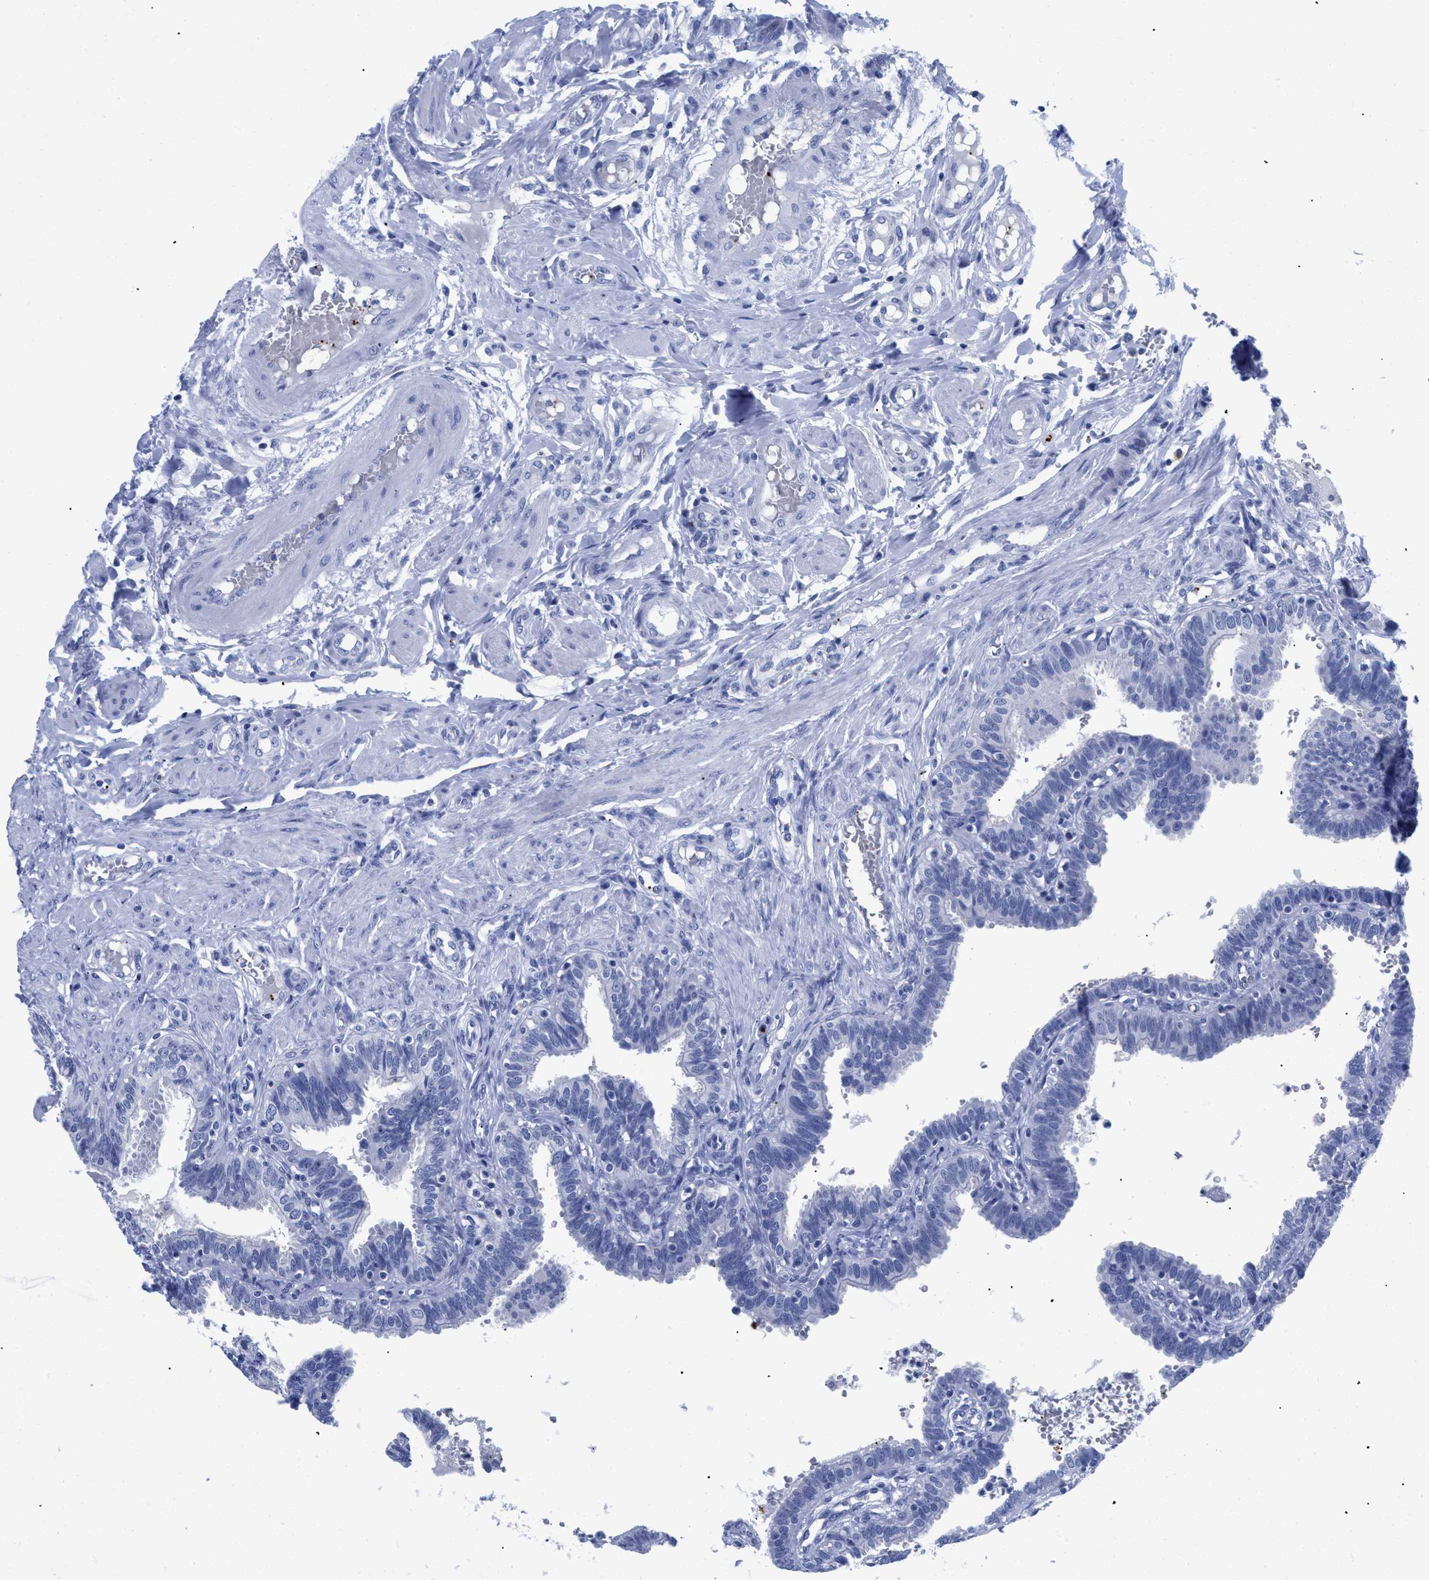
{"staining": {"intensity": "negative", "quantity": "none", "location": "none"}, "tissue": "fallopian tube", "cell_type": "Glandular cells", "image_type": "normal", "snomed": [{"axis": "morphology", "description": "Normal tissue, NOS"}, {"axis": "topography", "description": "Fallopian tube"}, {"axis": "topography", "description": "Placenta"}], "caption": "Immunohistochemical staining of unremarkable fallopian tube exhibits no significant staining in glandular cells.", "gene": "TREML1", "patient": {"sex": "female", "age": 34}}